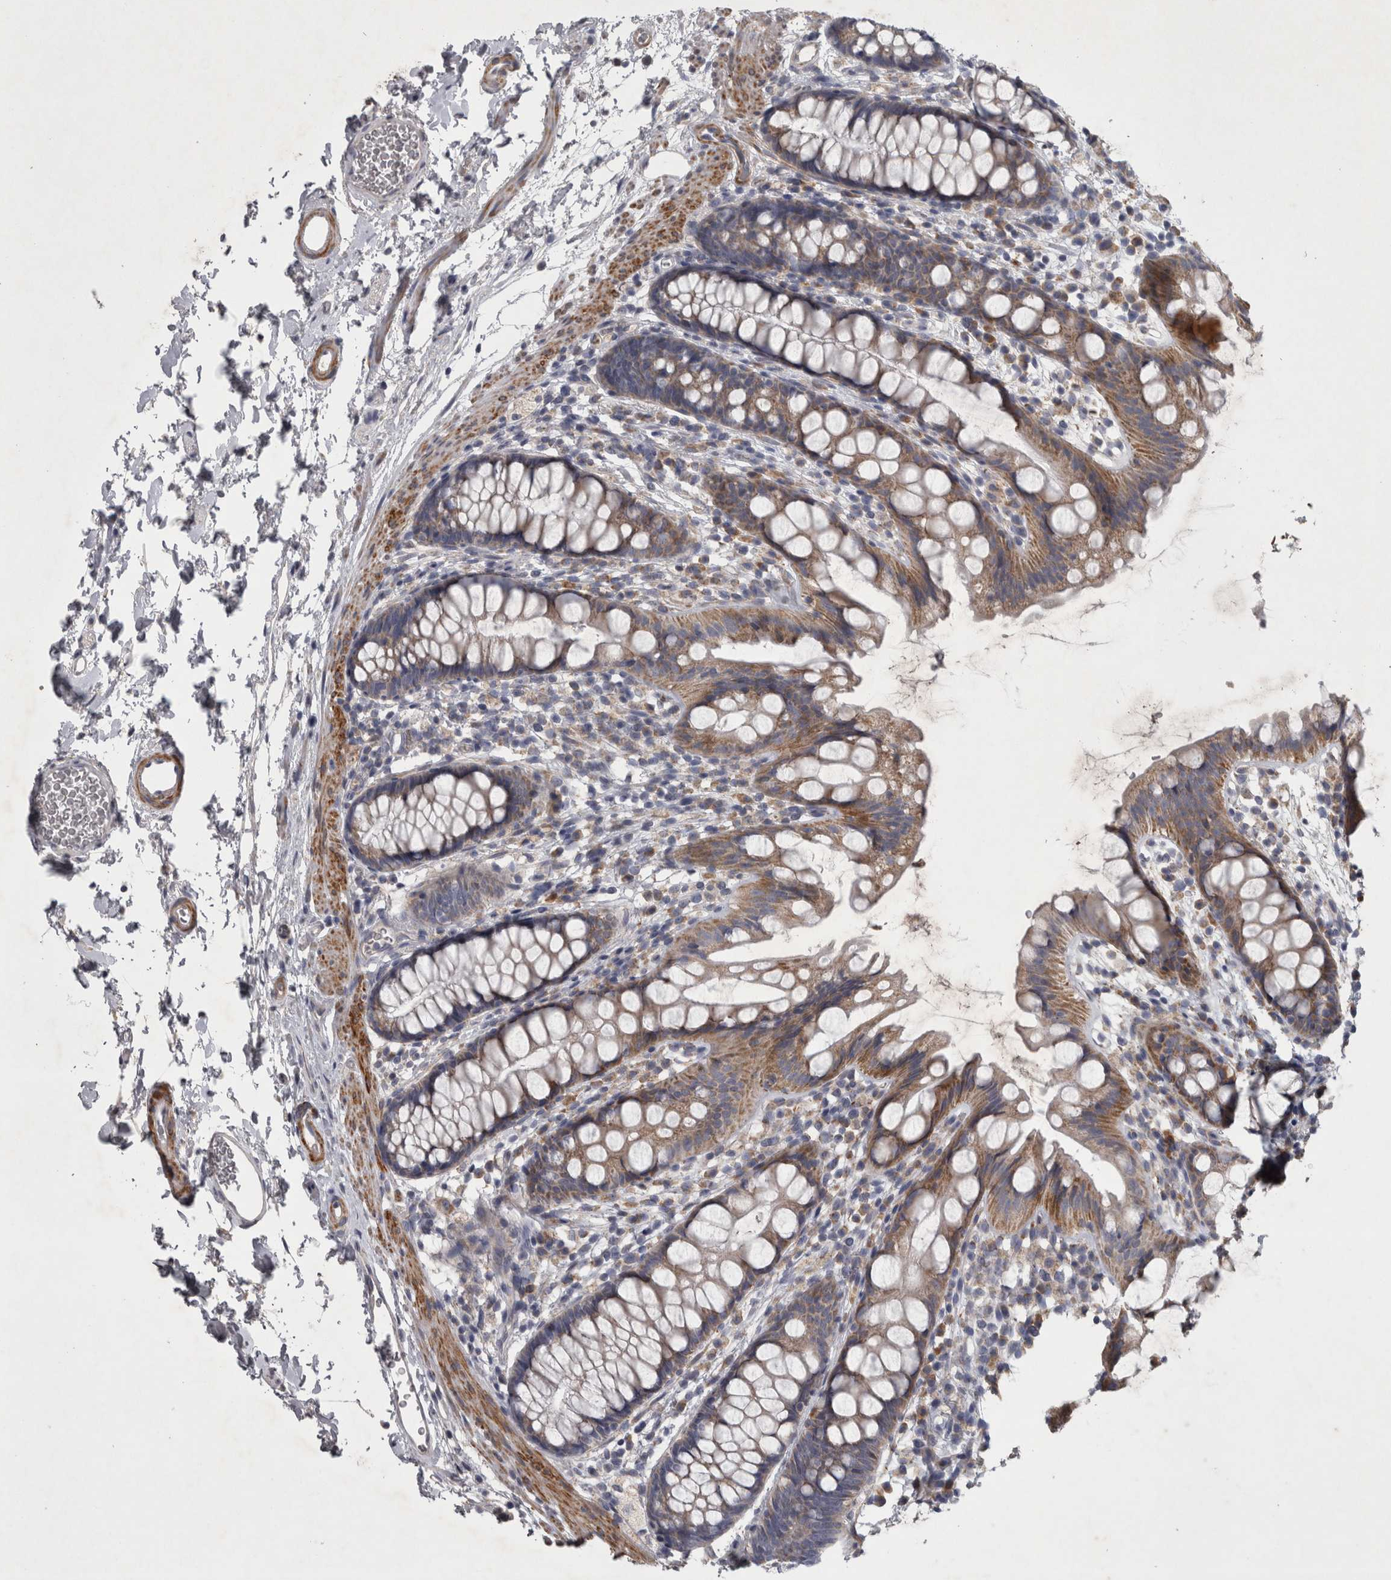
{"staining": {"intensity": "weak", "quantity": ">75%", "location": "cytoplasmic/membranous"}, "tissue": "rectum", "cell_type": "Glandular cells", "image_type": "normal", "snomed": [{"axis": "morphology", "description": "Normal tissue, NOS"}, {"axis": "topography", "description": "Rectum"}], "caption": "Immunohistochemical staining of benign human rectum exhibits weak cytoplasmic/membranous protein positivity in about >75% of glandular cells. The staining is performed using DAB brown chromogen to label protein expression. The nuclei are counter-stained blue using hematoxylin.", "gene": "DBT", "patient": {"sex": "female", "age": 65}}